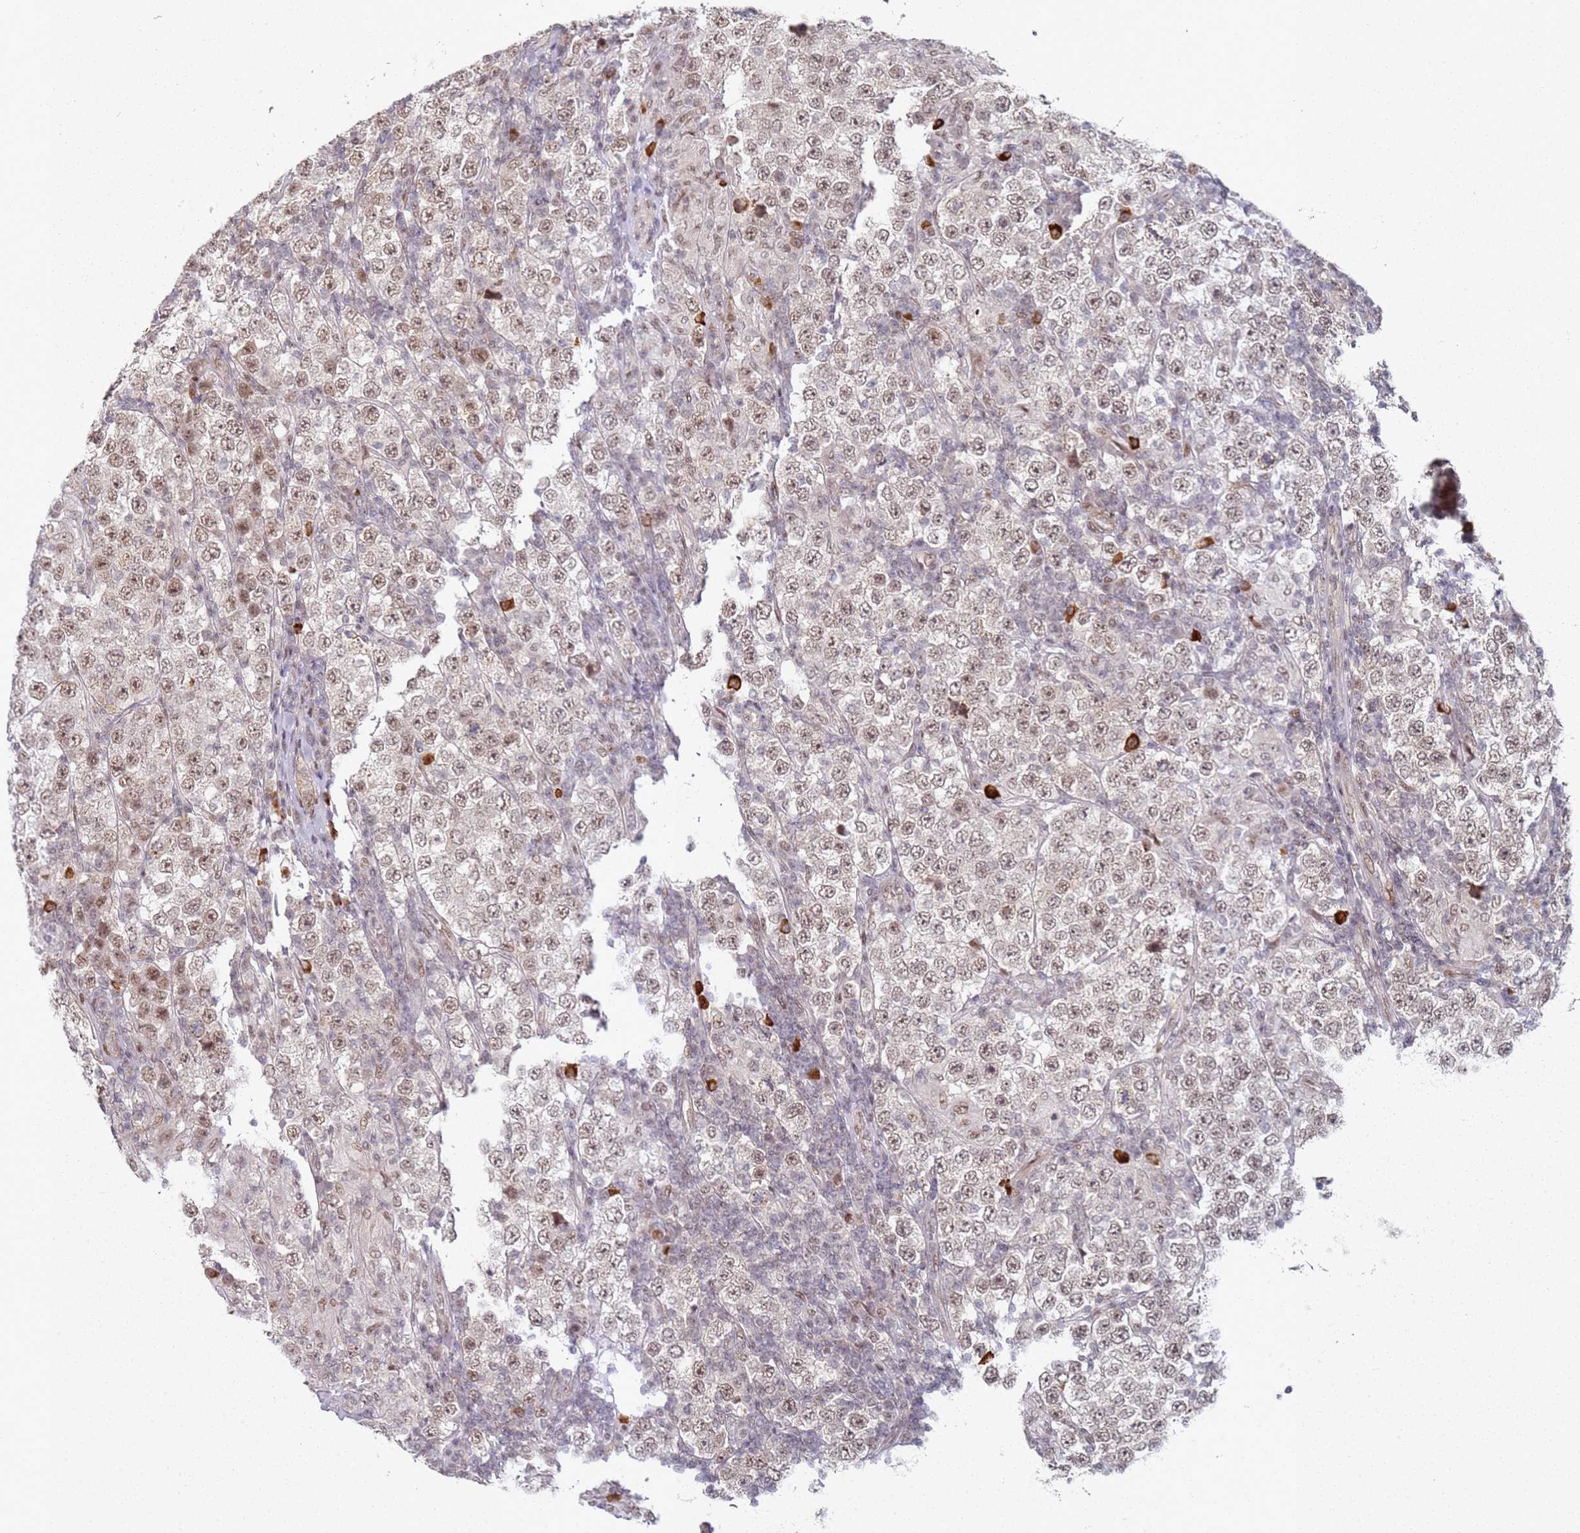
{"staining": {"intensity": "moderate", "quantity": ">75%", "location": "nuclear"}, "tissue": "testis cancer", "cell_type": "Tumor cells", "image_type": "cancer", "snomed": [{"axis": "morphology", "description": "Normal tissue, NOS"}, {"axis": "morphology", "description": "Urothelial carcinoma, High grade"}, {"axis": "morphology", "description": "Seminoma, NOS"}, {"axis": "morphology", "description": "Carcinoma, Embryonal, NOS"}, {"axis": "topography", "description": "Urinary bladder"}, {"axis": "topography", "description": "Testis"}], "caption": "Protein expression by immunohistochemistry (IHC) demonstrates moderate nuclear staining in approximately >75% of tumor cells in testis cancer (seminoma).", "gene": "ATF6B", "patient": {"sex": "male", "age": 41}}